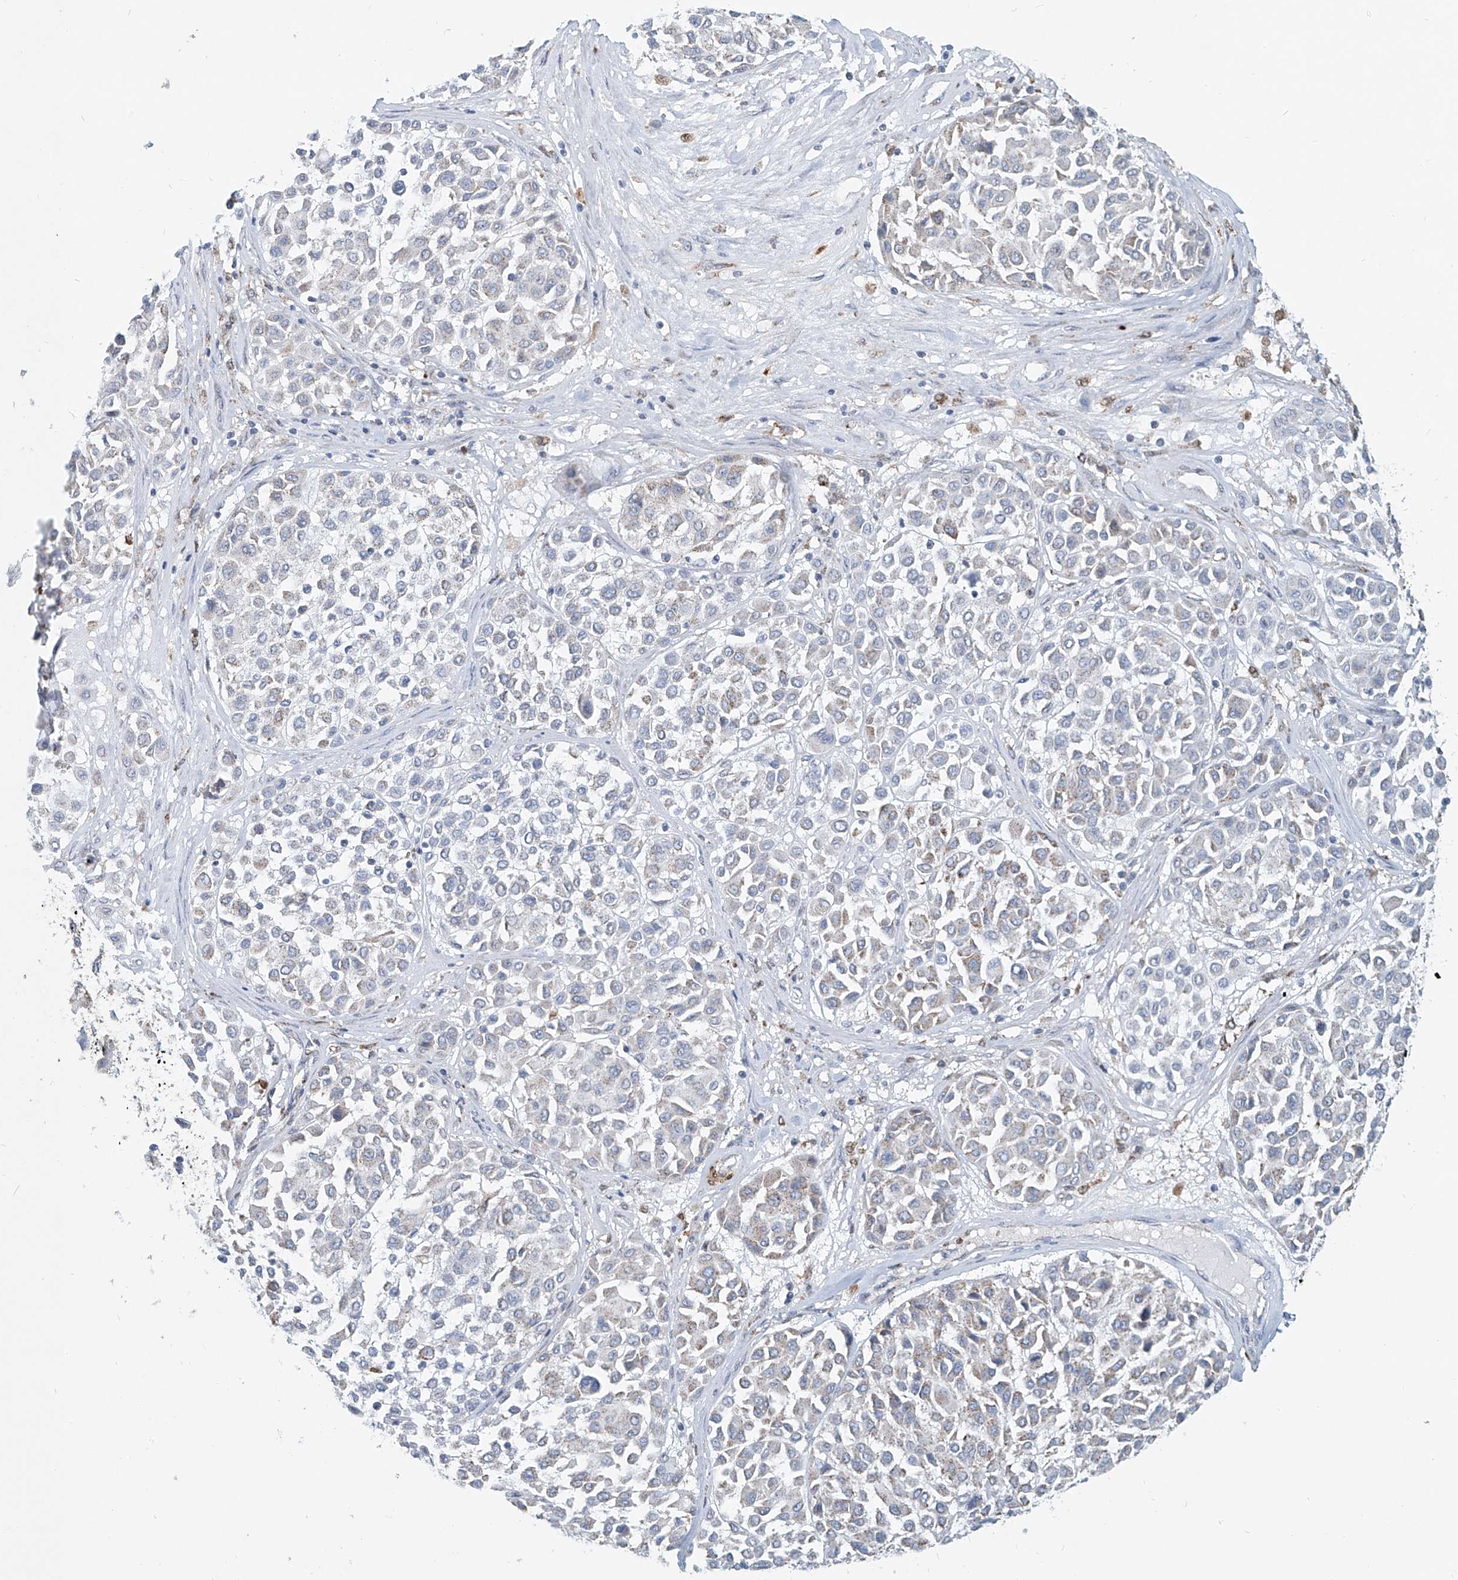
{"staining": {"intensity": "weak", "quantity": "25%-75%", "location": "cytoplasmic/membranous"}, "tissue": "melanoma", "cell_type": "Tumor cells", "image_type": "cancer", "snomed": [{"axis": "morphology", "description": "Malignant melanoma, Metastatic site"}, {"axis": "topography", "description": "Soft tissue"}], "caption": "Approximately 25%-75% of tumor cells in melanoma demonstrate weak cytoplasmic/membranous protein expression as visualized by brown immunohistochemical staining.", "gene": "PTPRA", "patient": {"sex": "male", "age": 41}}